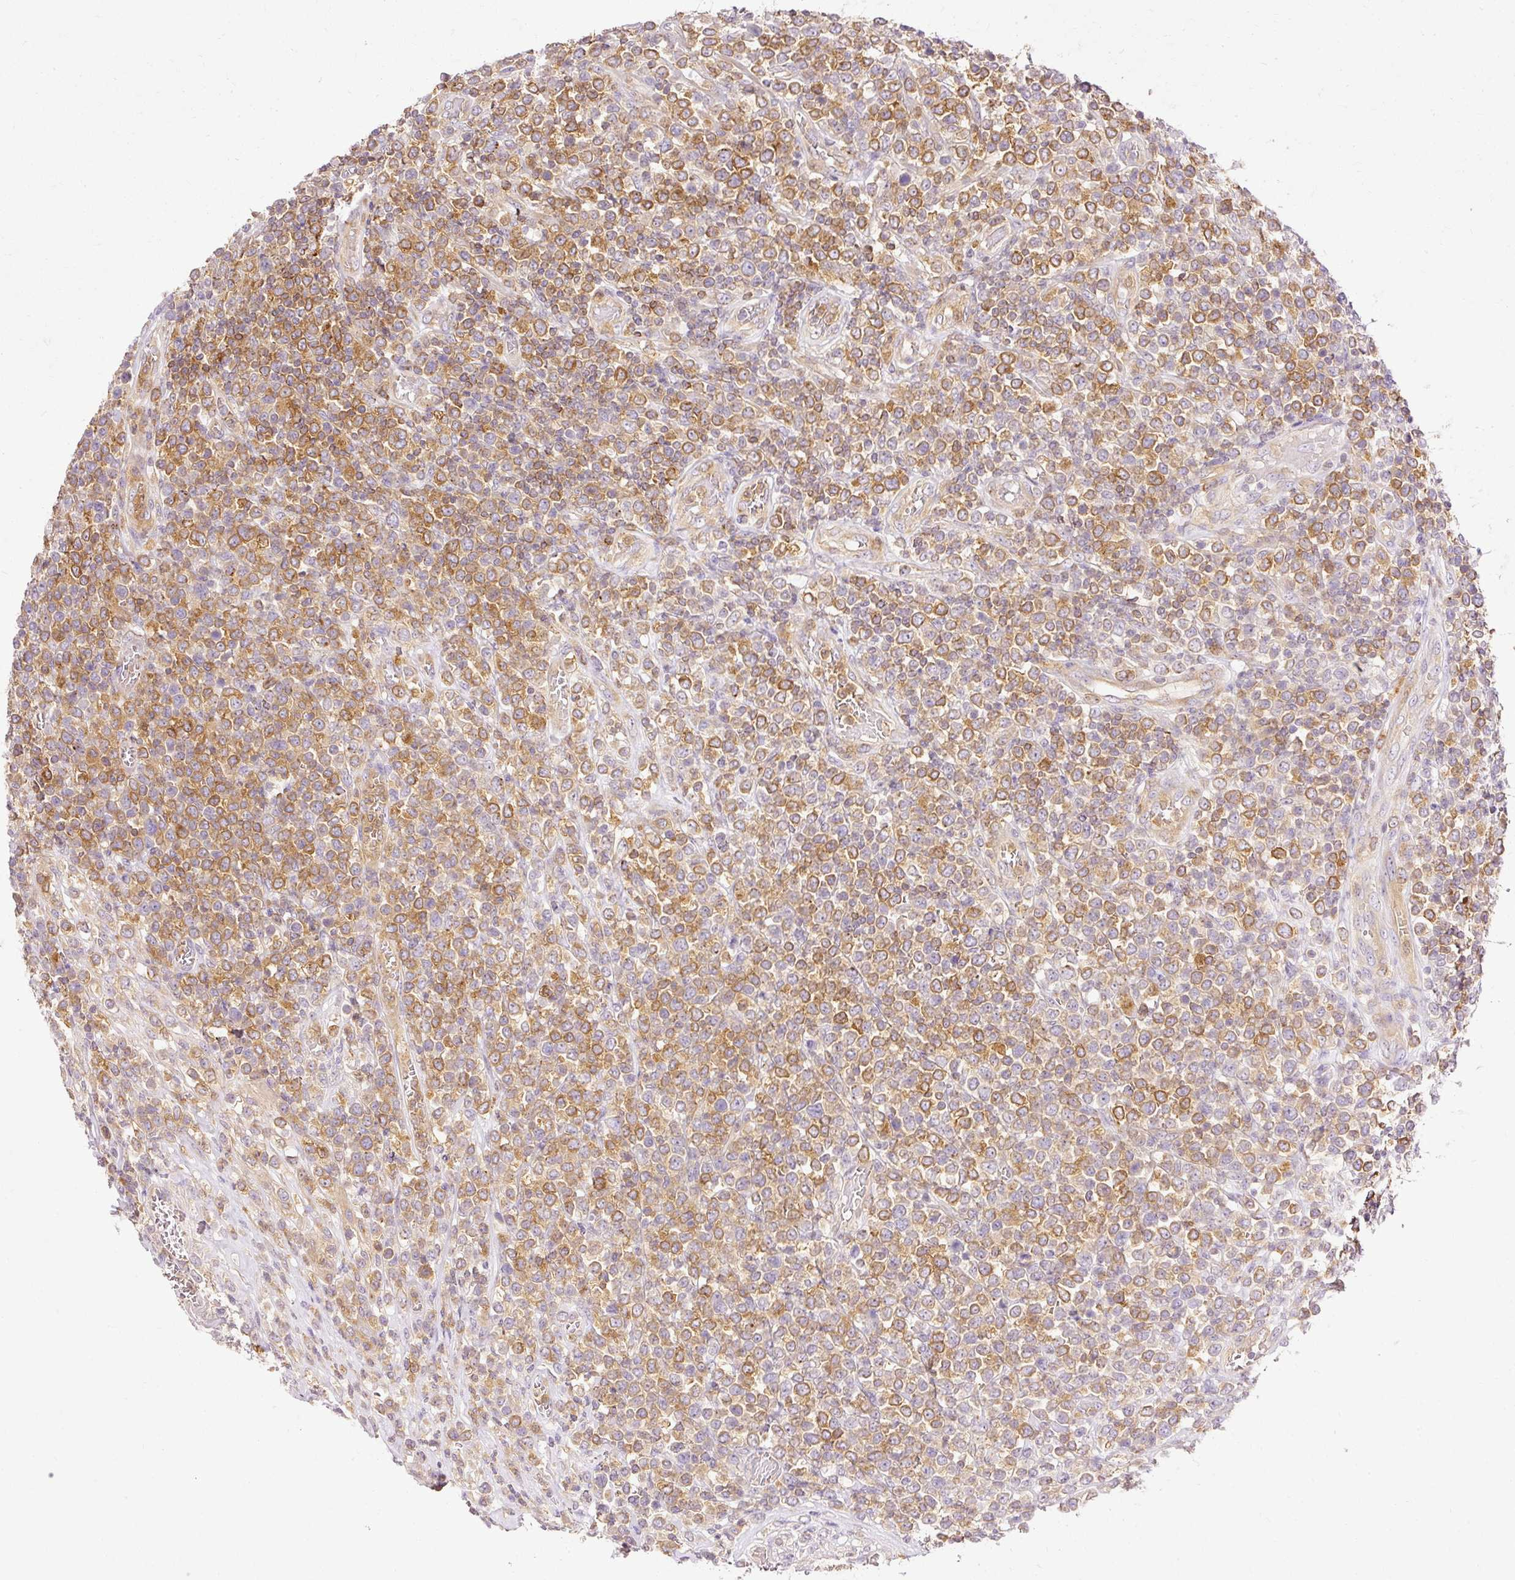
{"staining": {"intensity": "moderate", "quantity": ">75%", "location": "cytoplasmic/membranous"}, "tissue": "lymphoma", "cell_type": "Tumor cells", "image_type": "cancer", "snomed": [{"axis": "morphology", "description": "Malignant lymphoma, non-Hodgkin's type, High grade"}, {"axis": "topography", "description": "Soft tissue"}], "caption": "Immunohistochemistry (DAB (3,3'-diaminobenzidine)) staining of human lymphoma shows moderate cytoplasmic/membranous protein positivity in about >75% of tumor cells.", "gene": "ARMH3", "patient": {"sex": "female", "age": 56}}